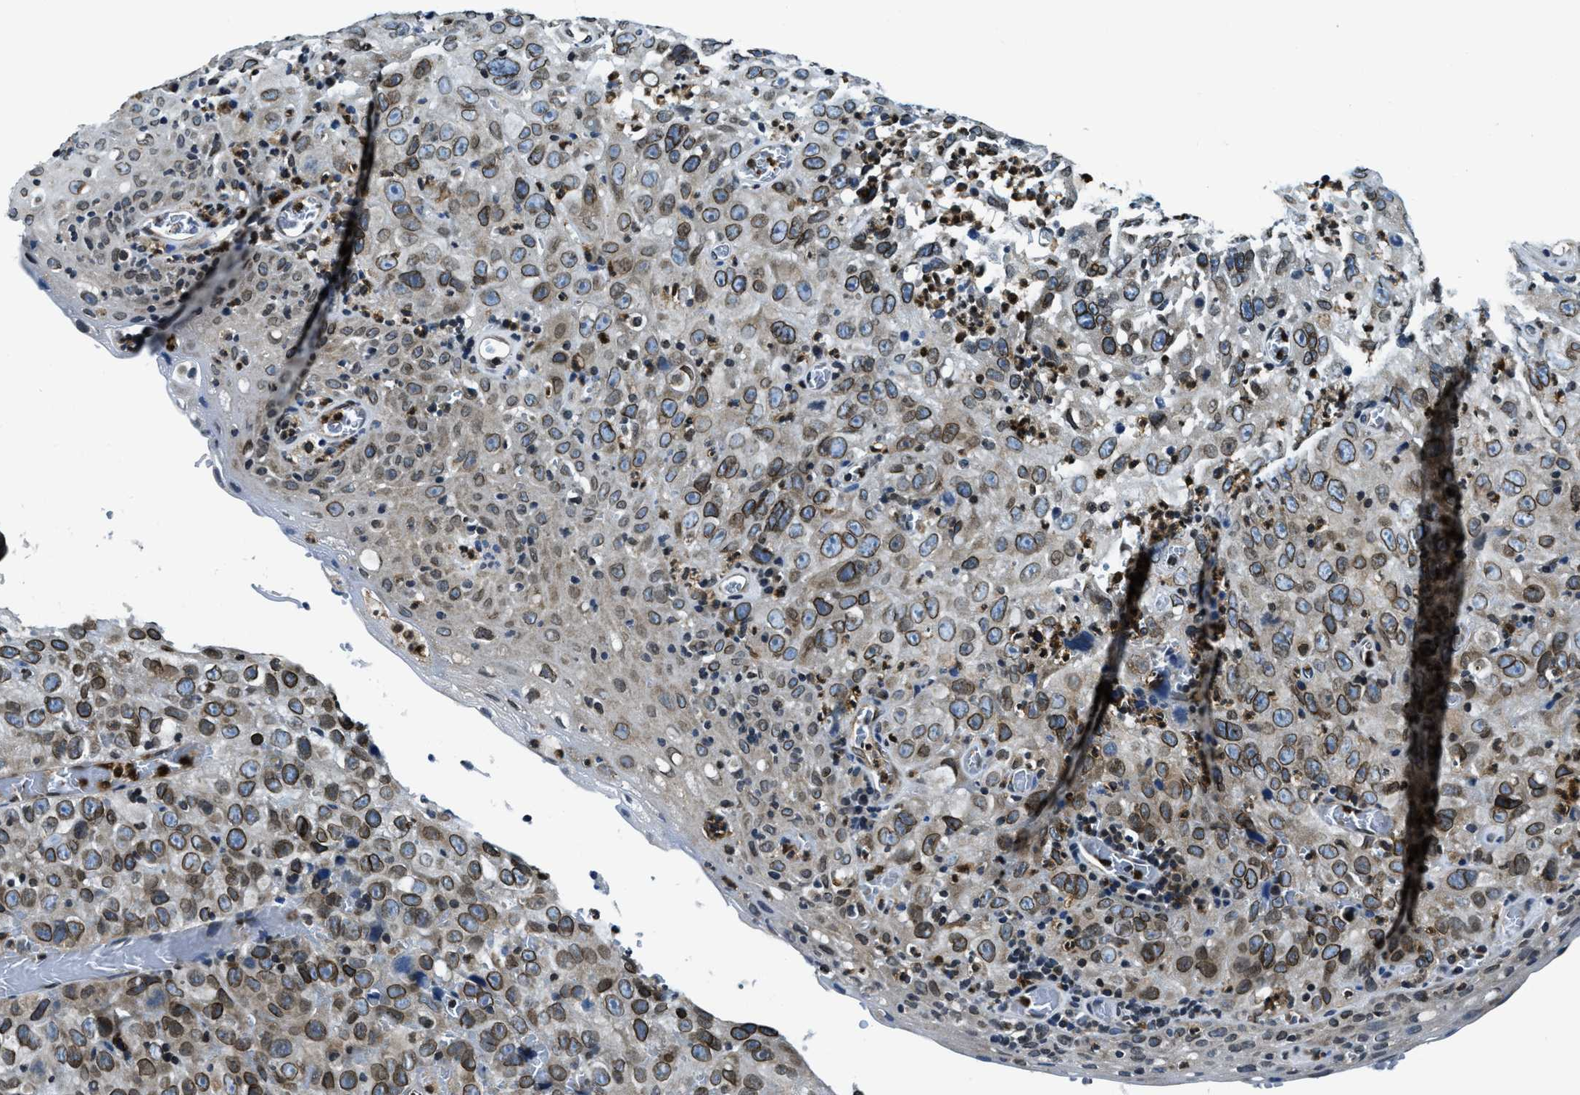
{"staining": {"intensity": "moderate", "quantity": ">75%", "location": "cytoplasmic/membranous,nuclear"}, "tissue": "cervical cancer", "cell_type": "Tumor cells", "image_type": "cancer", "snomed": [{"axis": "morphology", "description": "Squamous cell carcinoma, NOS"}, {"axis": "topography", "description": "Cervix"}], "caption": "Moderate cytoplasmic/membranous and nuclear expression is appreciated in about >75% of tumor cells in cervical cancer. (Stains: DAB in brown, nuclei in blue, Microscopy: brightfield microscopy at high magnification).", "gene": "ZC3HC1", "patient": {"sex": "female", "age": 32}}